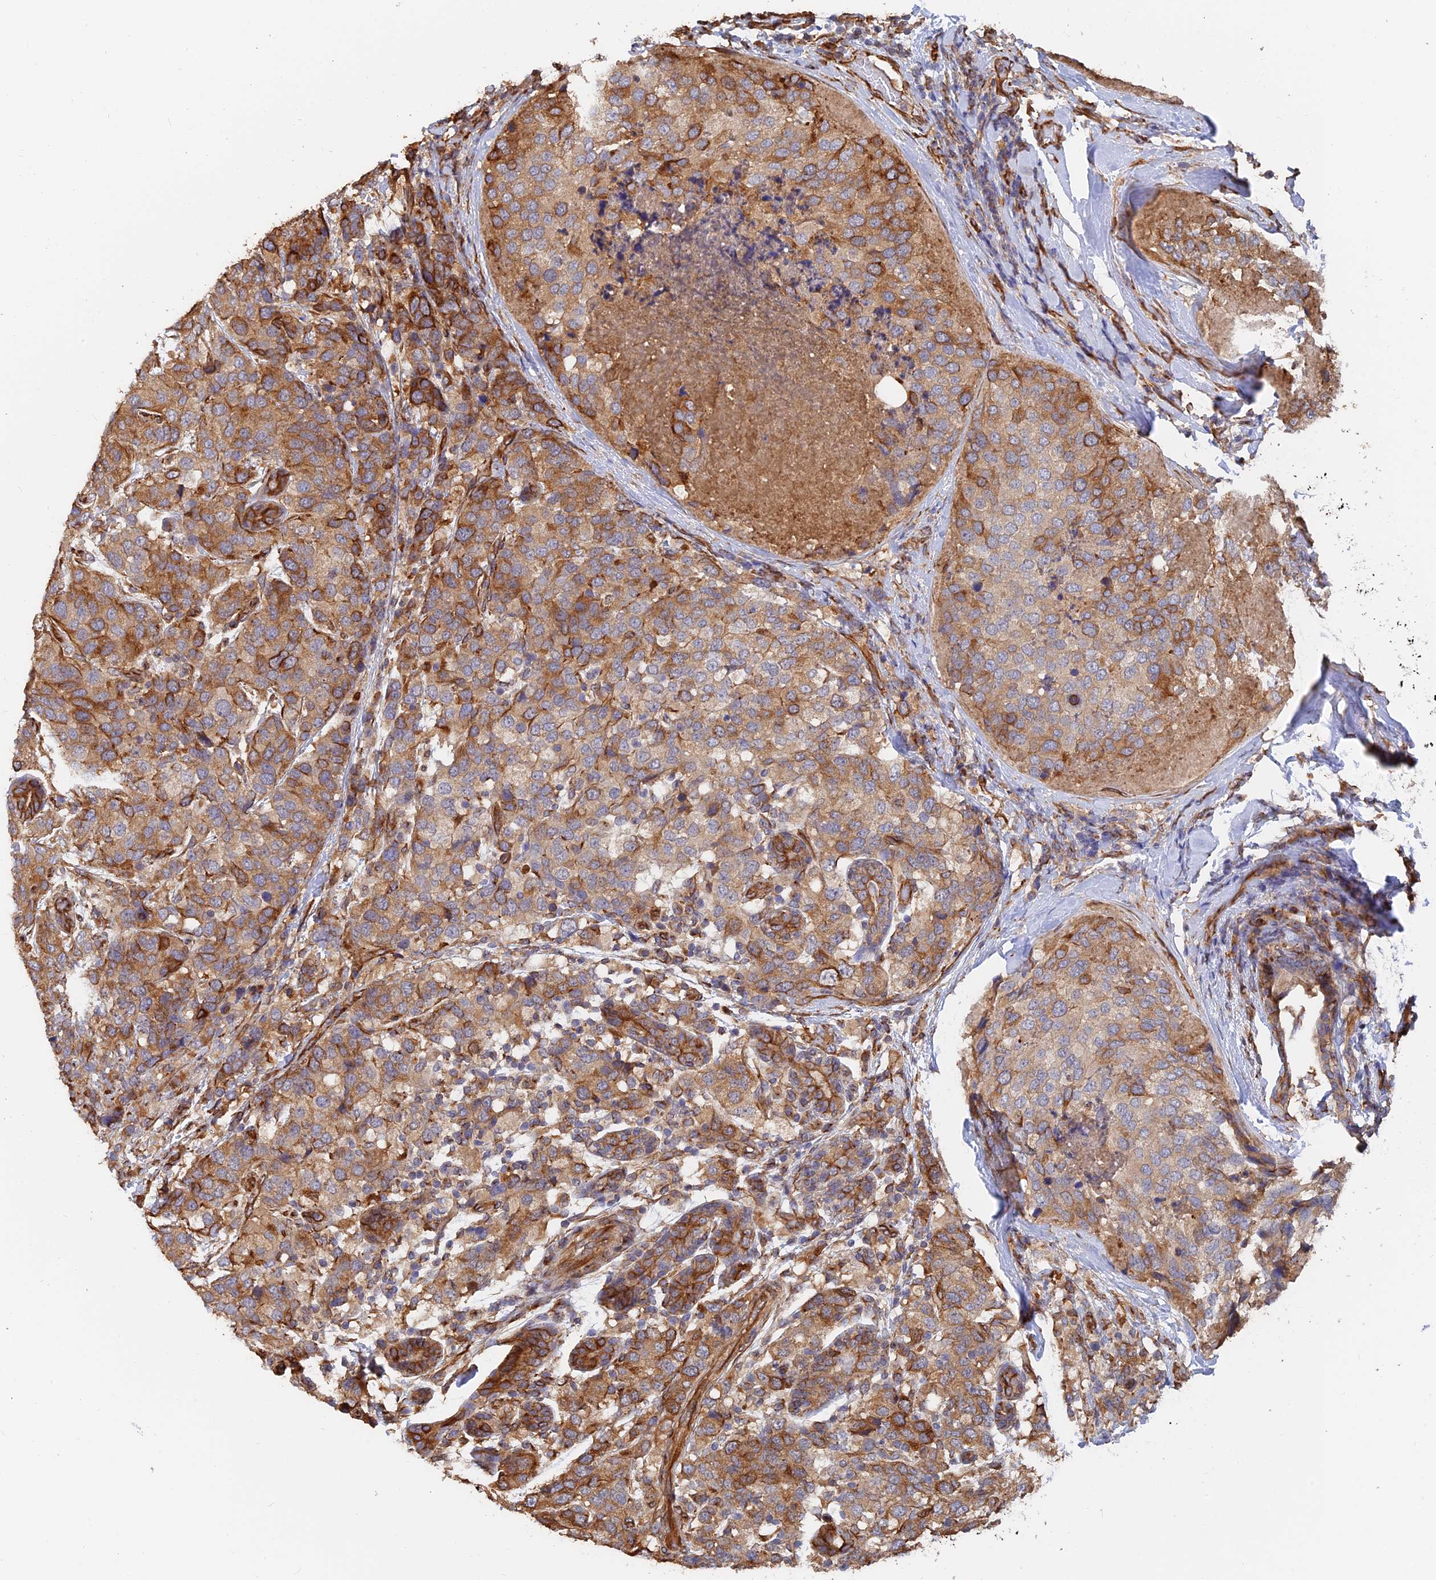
{"staining": {"intensity": "strong", "quantity": "25%-75%", "location": "cytoplasmic/membranous"}, "tissue": "breast cancer", "cell_type": "Tumor cells", "image_type": "cancer", "snomed": [{"axis": "morphology", "description": "Lobular carcinoma"}, {"axis": "topography", "description": "Breast"}], "caption": "IHC micrograph of neoplastic tissue: human breast lobular carcinoma stained using IHC demonstrates high levels of strong protein expression localized specifically in the cytoplasmic/membranous of tumor cells, appearing as a cytoplasmic/membranous brown color.", "gene": "WBP11", "patient": {"sex": "female", "age": 59}}